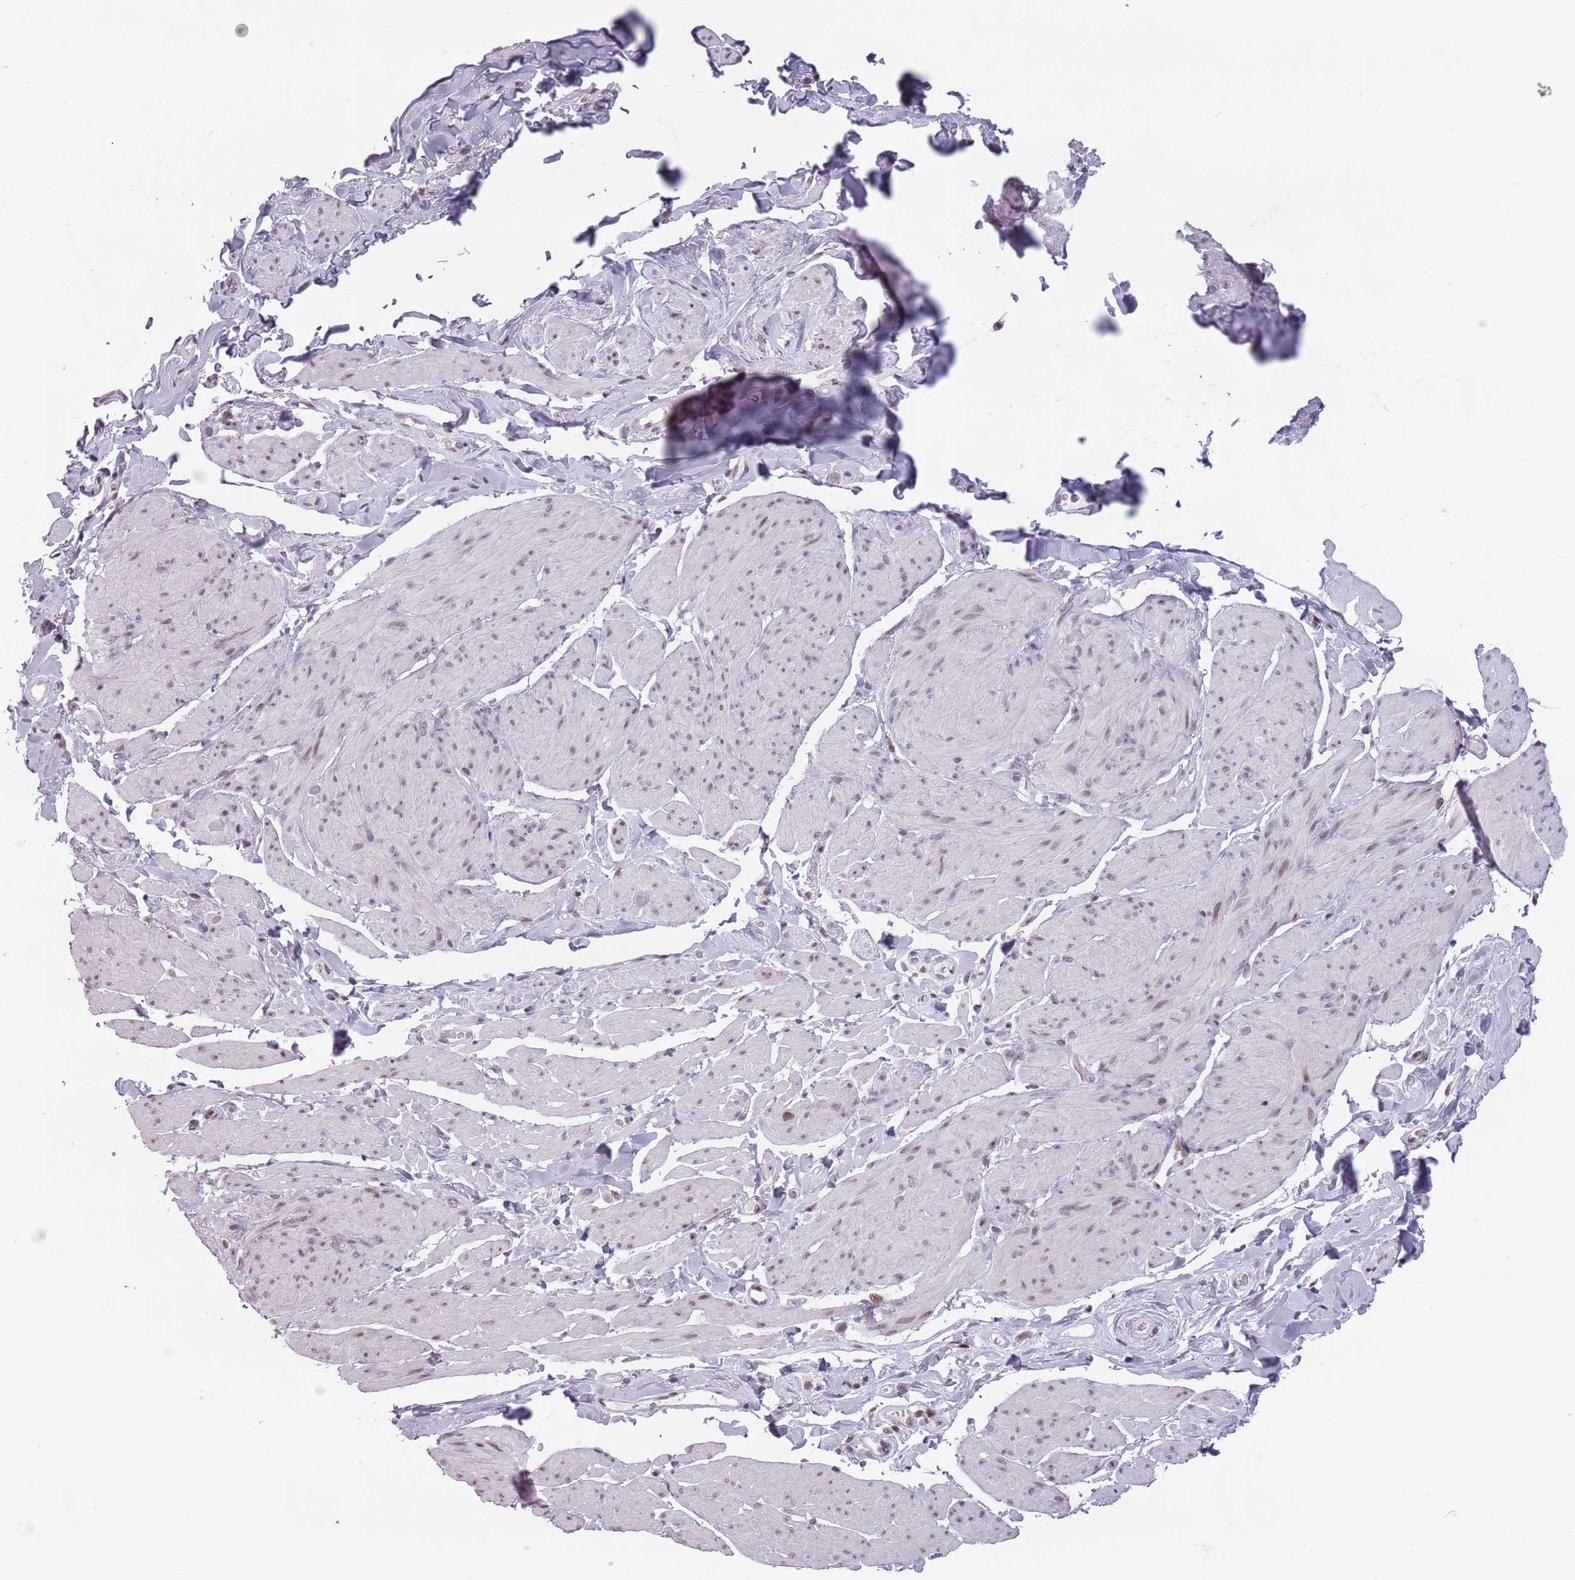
{"staining": {"intensity": "moderate", "quantity": "25%-75%", "location": "nuclear"}, "tissue": "smooth muscle", "cell_type": "Smooth muscle cells", "image_type": "normal", "snomed": [{"axis": "morphology", "description": "Normal tissue, NOS"}, {"axis": "topography", "description": "Smooth muscle"}, {"axis": "topography", "description": "Peripheral nerve tissue"}], "caption": "Protein staining of unremarkable smooth muscle displays moderate nuclear positivity in approximately 25%-75% of smooth muscle cells.", "gene": "PTCHD1", "patient": {"sex": "male", "age": 69}}